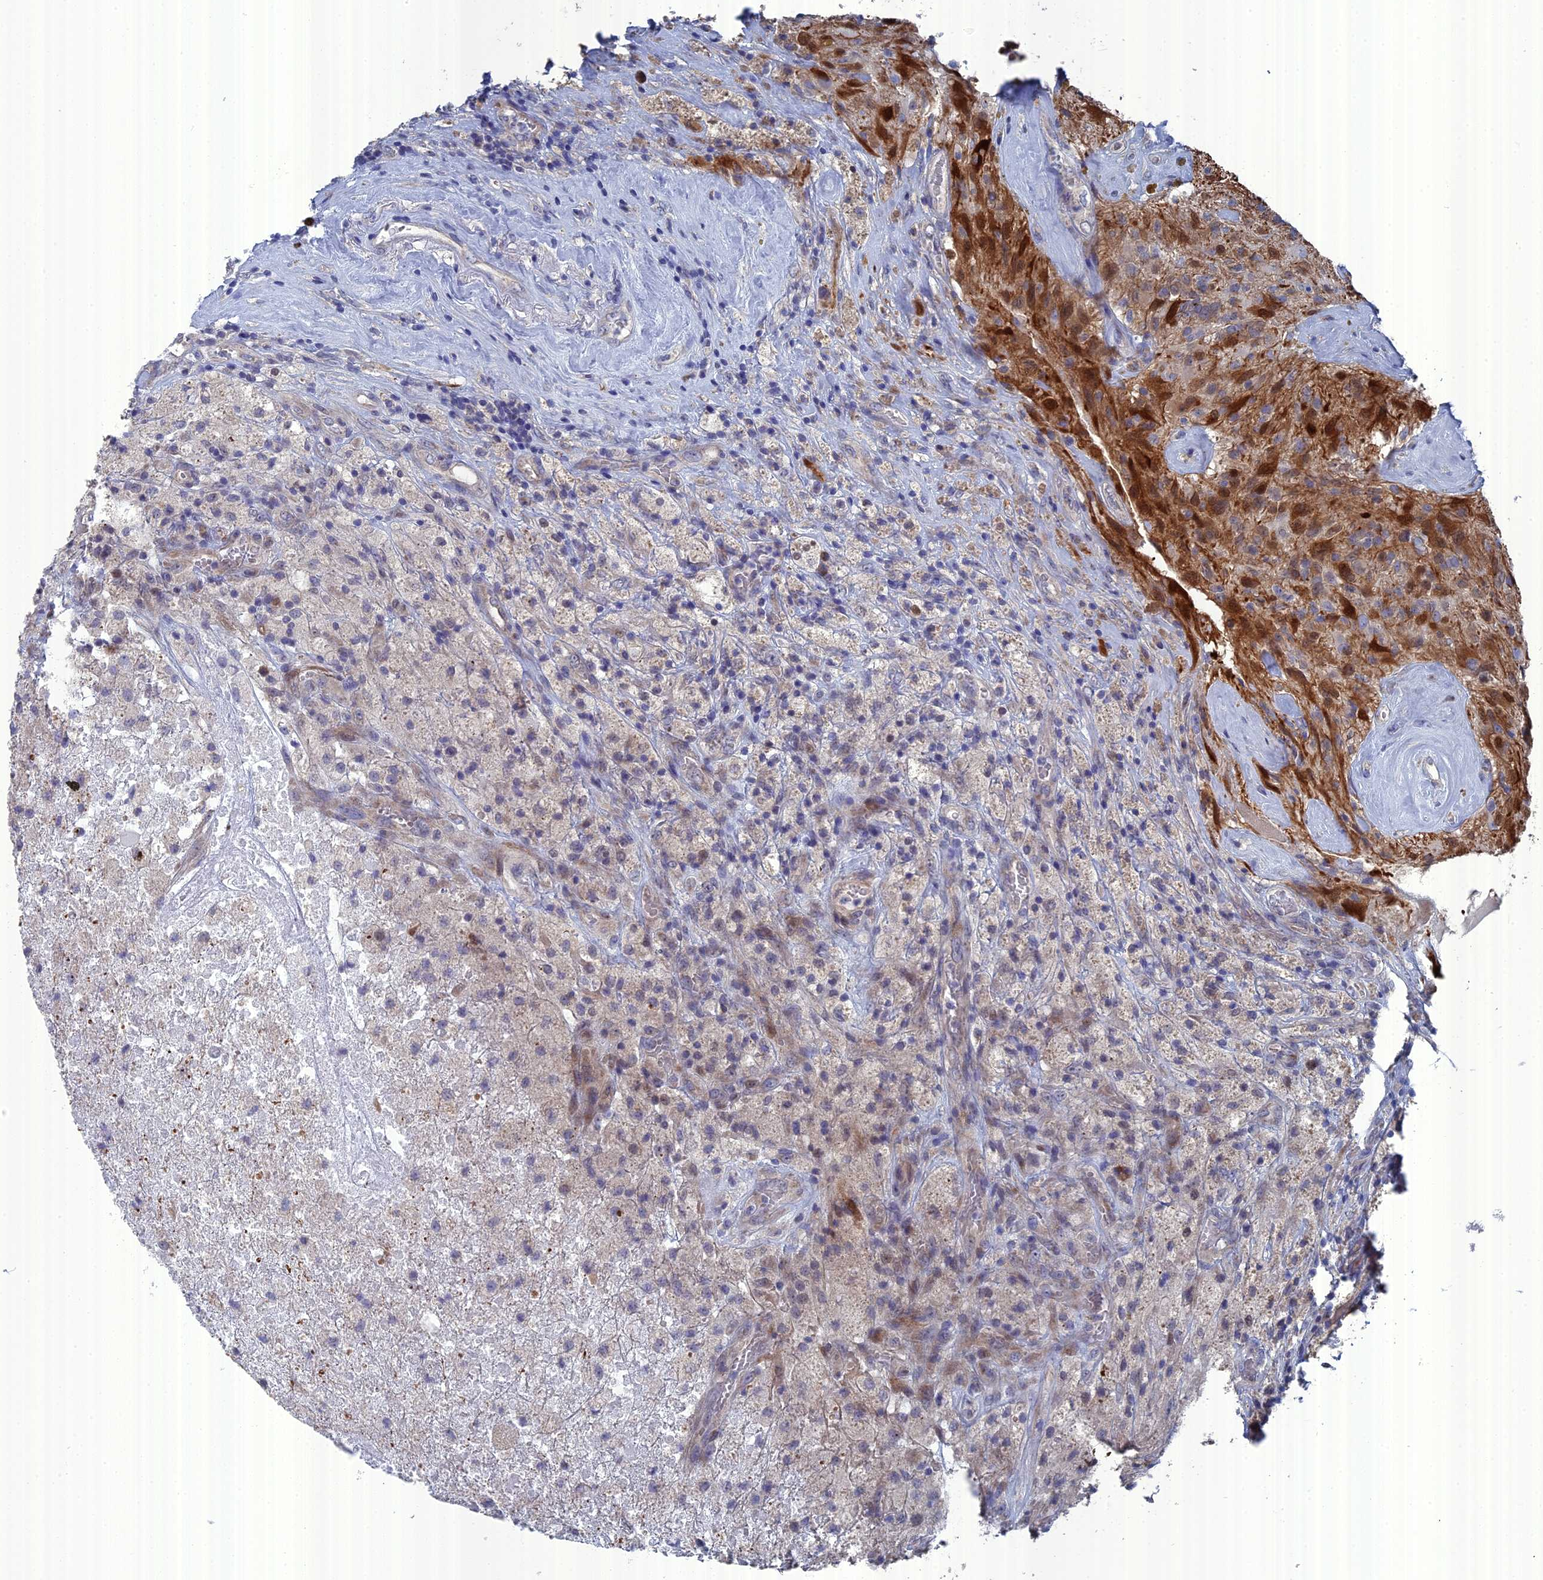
{"staining": {"intensity": "strong", "quantity": "<25%", "location": "cytoplasmic/membranous"}, "tissue": "glioma", "cell_type": "Tumor cells", "image_type": "cancer", "snomed": [{"axis": "morphology", "description": "Glioma, malignant, High grade"}, {"axis": "topography", "description": "Brain"}], "caption": "High-power microscopy captured an immunohistochemistry histopathology image of malignant high-grade glioma, revealing strong cytoplasmic/membranous positivity in approximately <25% of tumor cells.", "gene": "TMEM161A", "patient": {"sex": "male", "age": 69}}